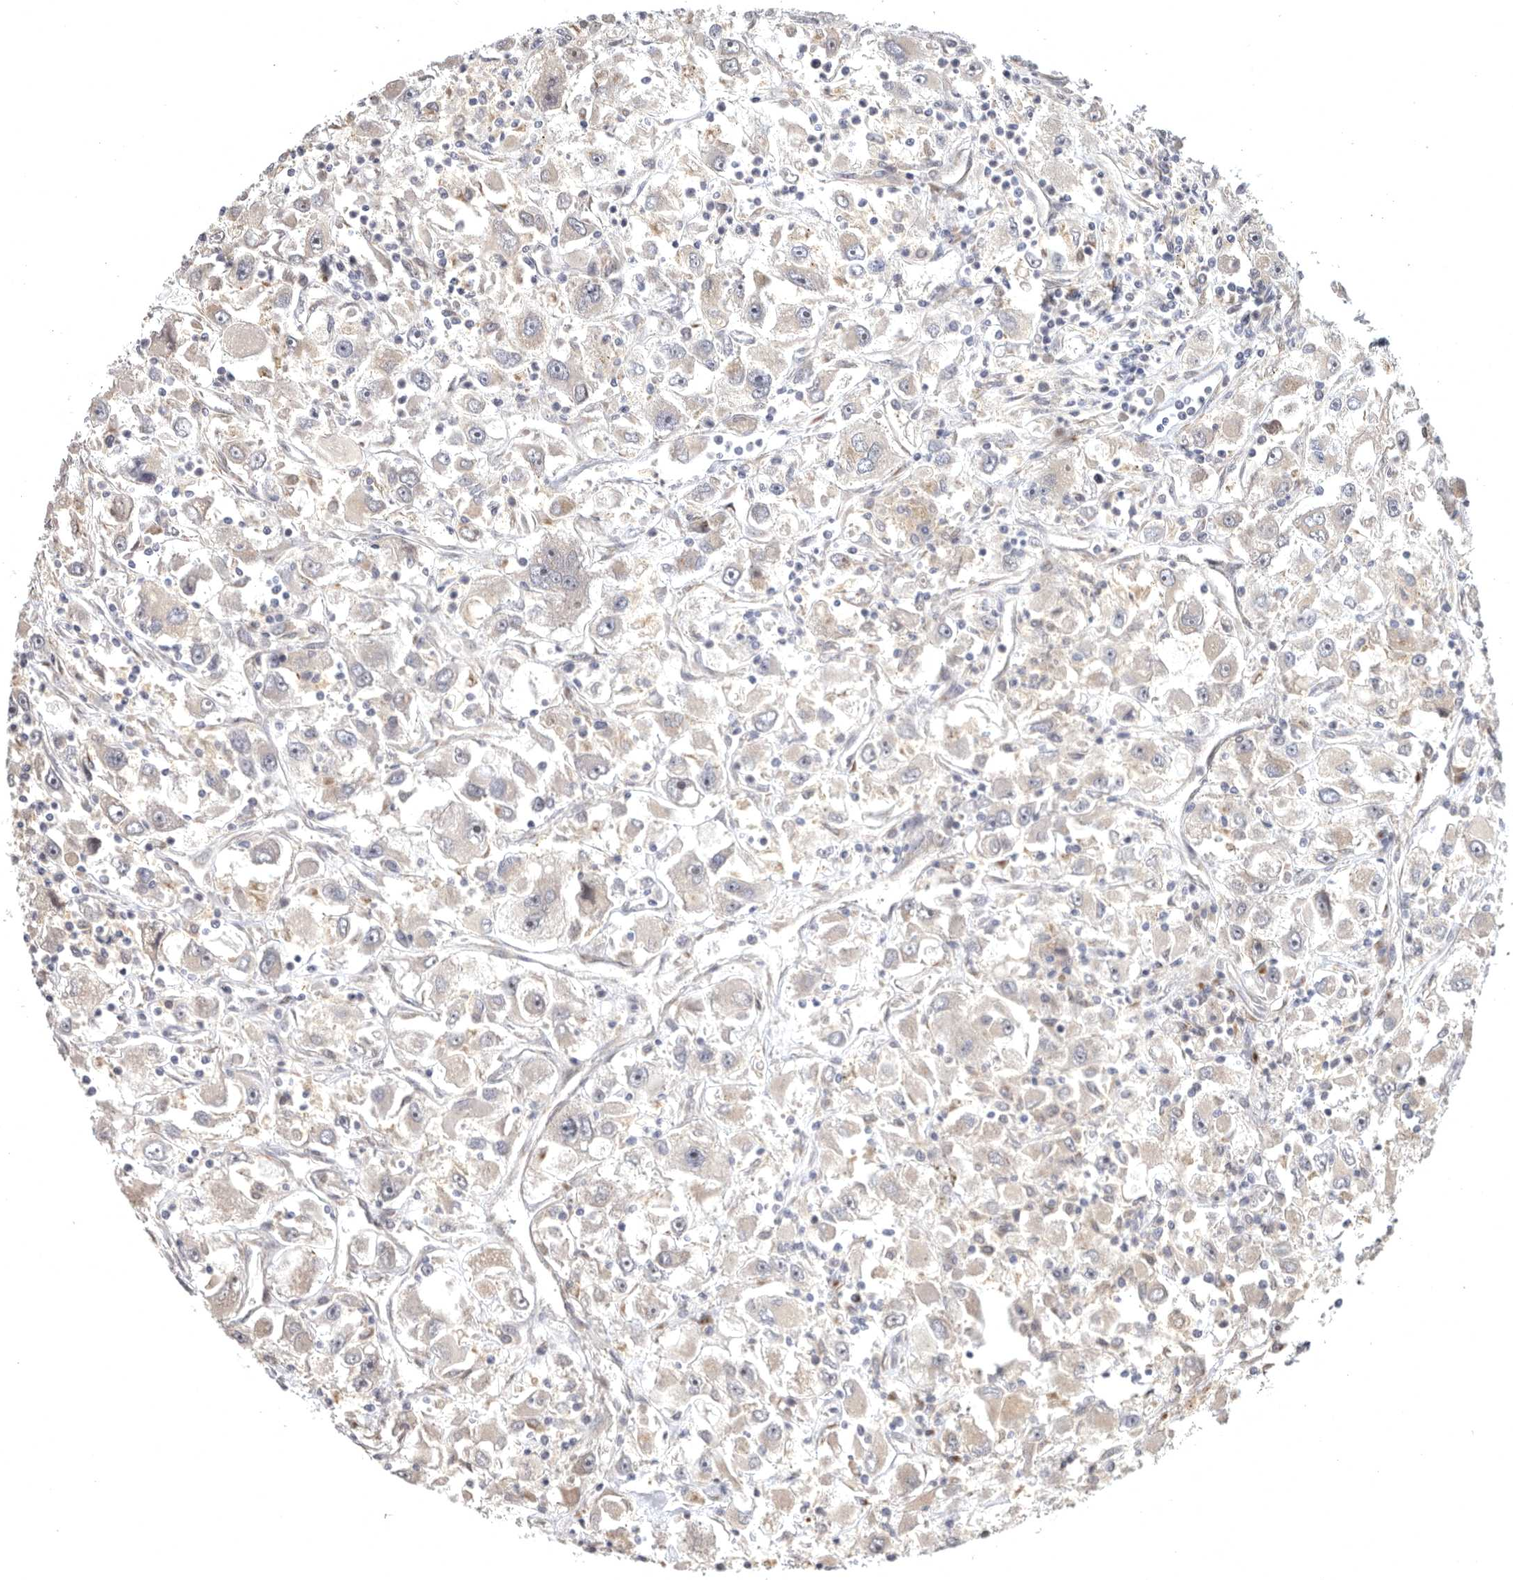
{"staining": {"intensity": "negative", "quantity": "none", "location": "none"}, "tissue": "renal cancer", "cell_type": "Tumor cells", "image_type": "cancer", "snomed": [{"axis": "morphology", "description": "Adenocarcinoma, NOS"}, {"axis": "topography", "description": "Kidney"}], "caption": "Immunohistochemistry (IHC) of renal adenocarcinoma exhibits no positivity in tumor cells.", "gene": "MAN2A1", "patient": {"sex": "female", "age": 52}}